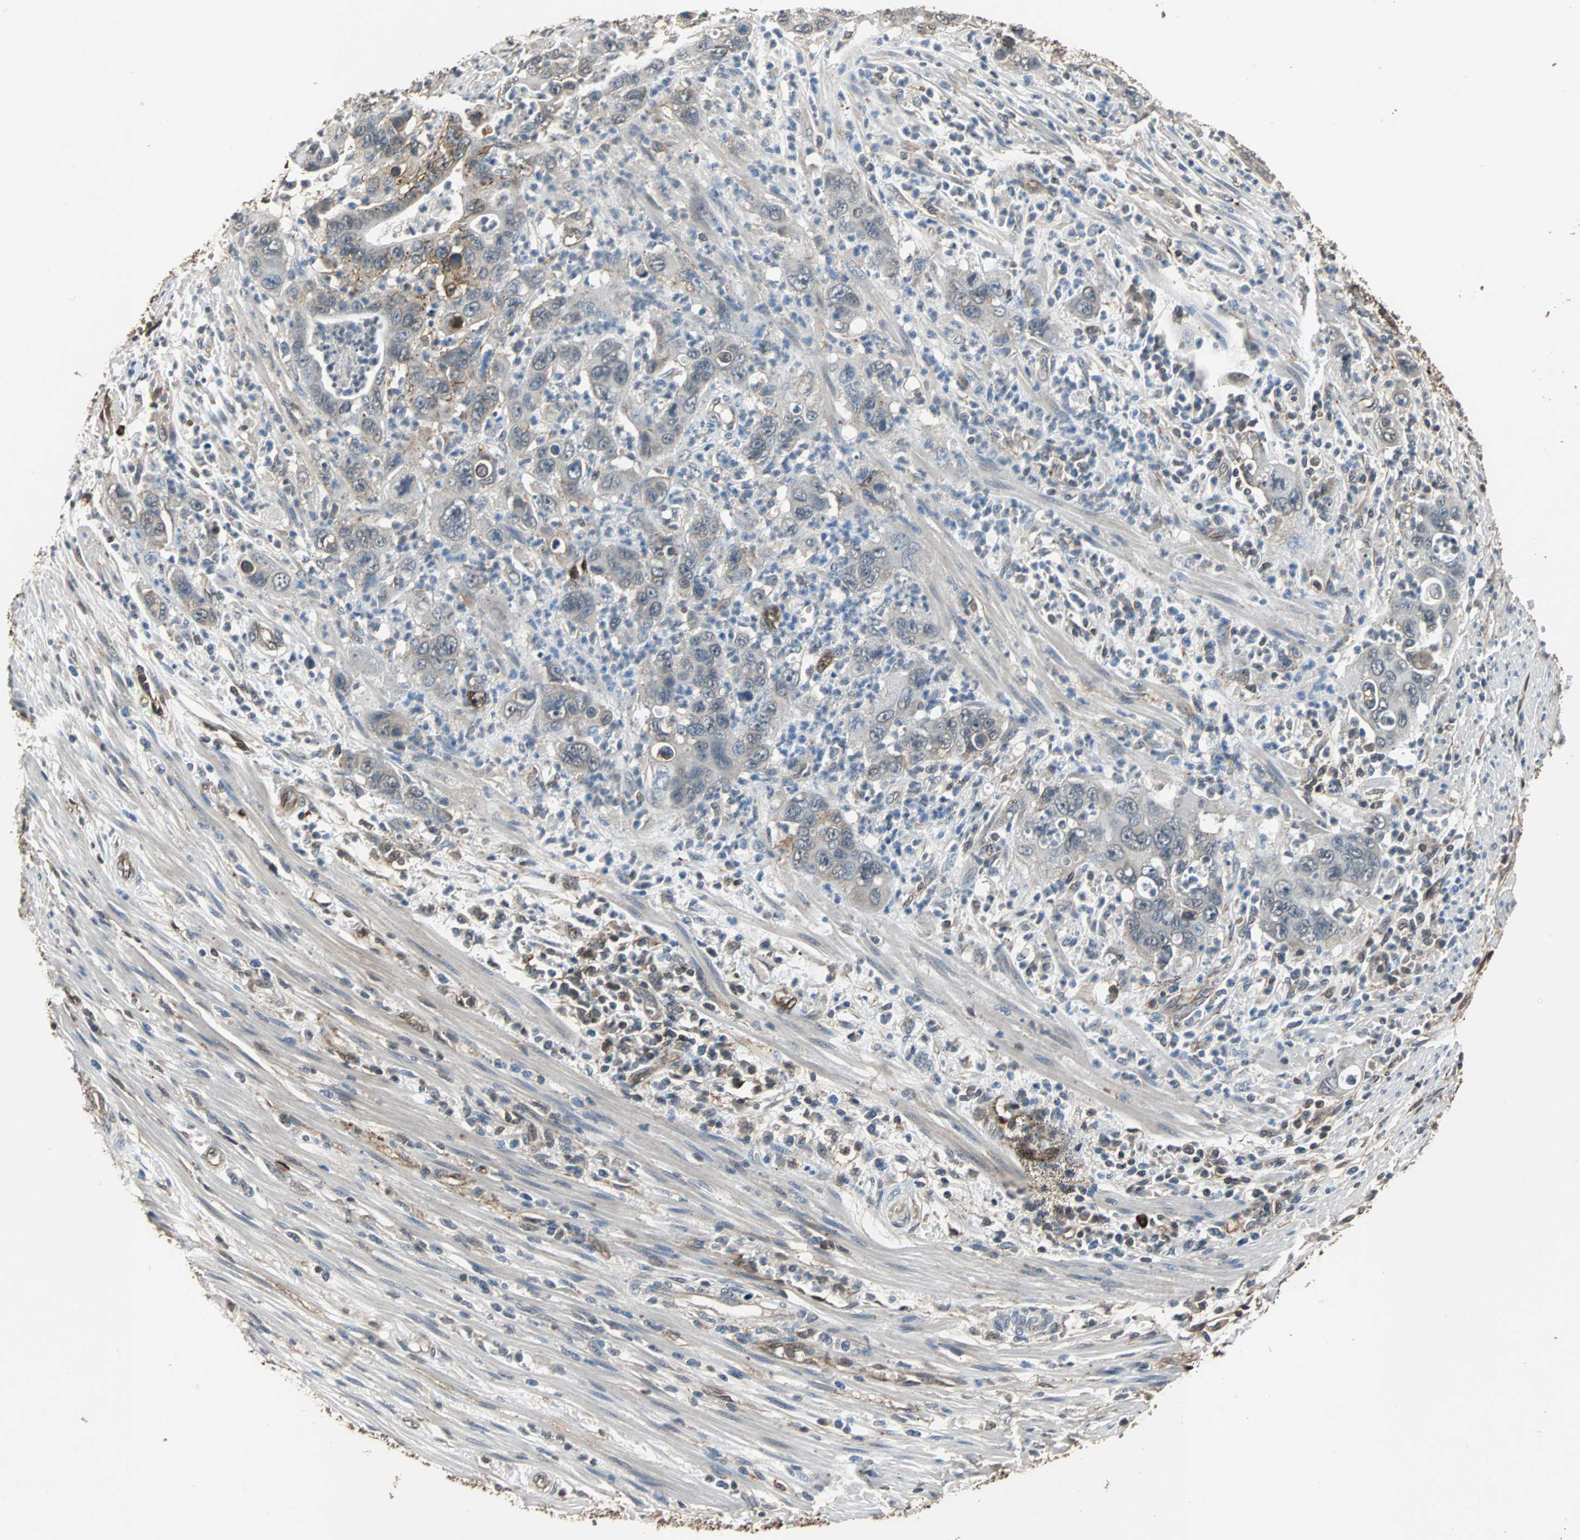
{"staining": {"intensity": "moderate", "quantity": "<25%", "location": "cytoplasmic/membranous"}, "tissue": "pancreatic cancer", "cell_type": "Tumor cells", "image_type": "cancer", "snomed": [{"axis": "morphology", "description": "Adenocarcinoma, NOS"}, {"axis": "topography", "description": "Pancreas"}], "caption": "Pancreatic cancer tissue shows moderate cytoplasmic/membranous staining in approximately <25% of tumor cells, visualized by immunohistochemistry.", "gene": "NDRG1", "patient": {"sex": "female", "age": 71}}